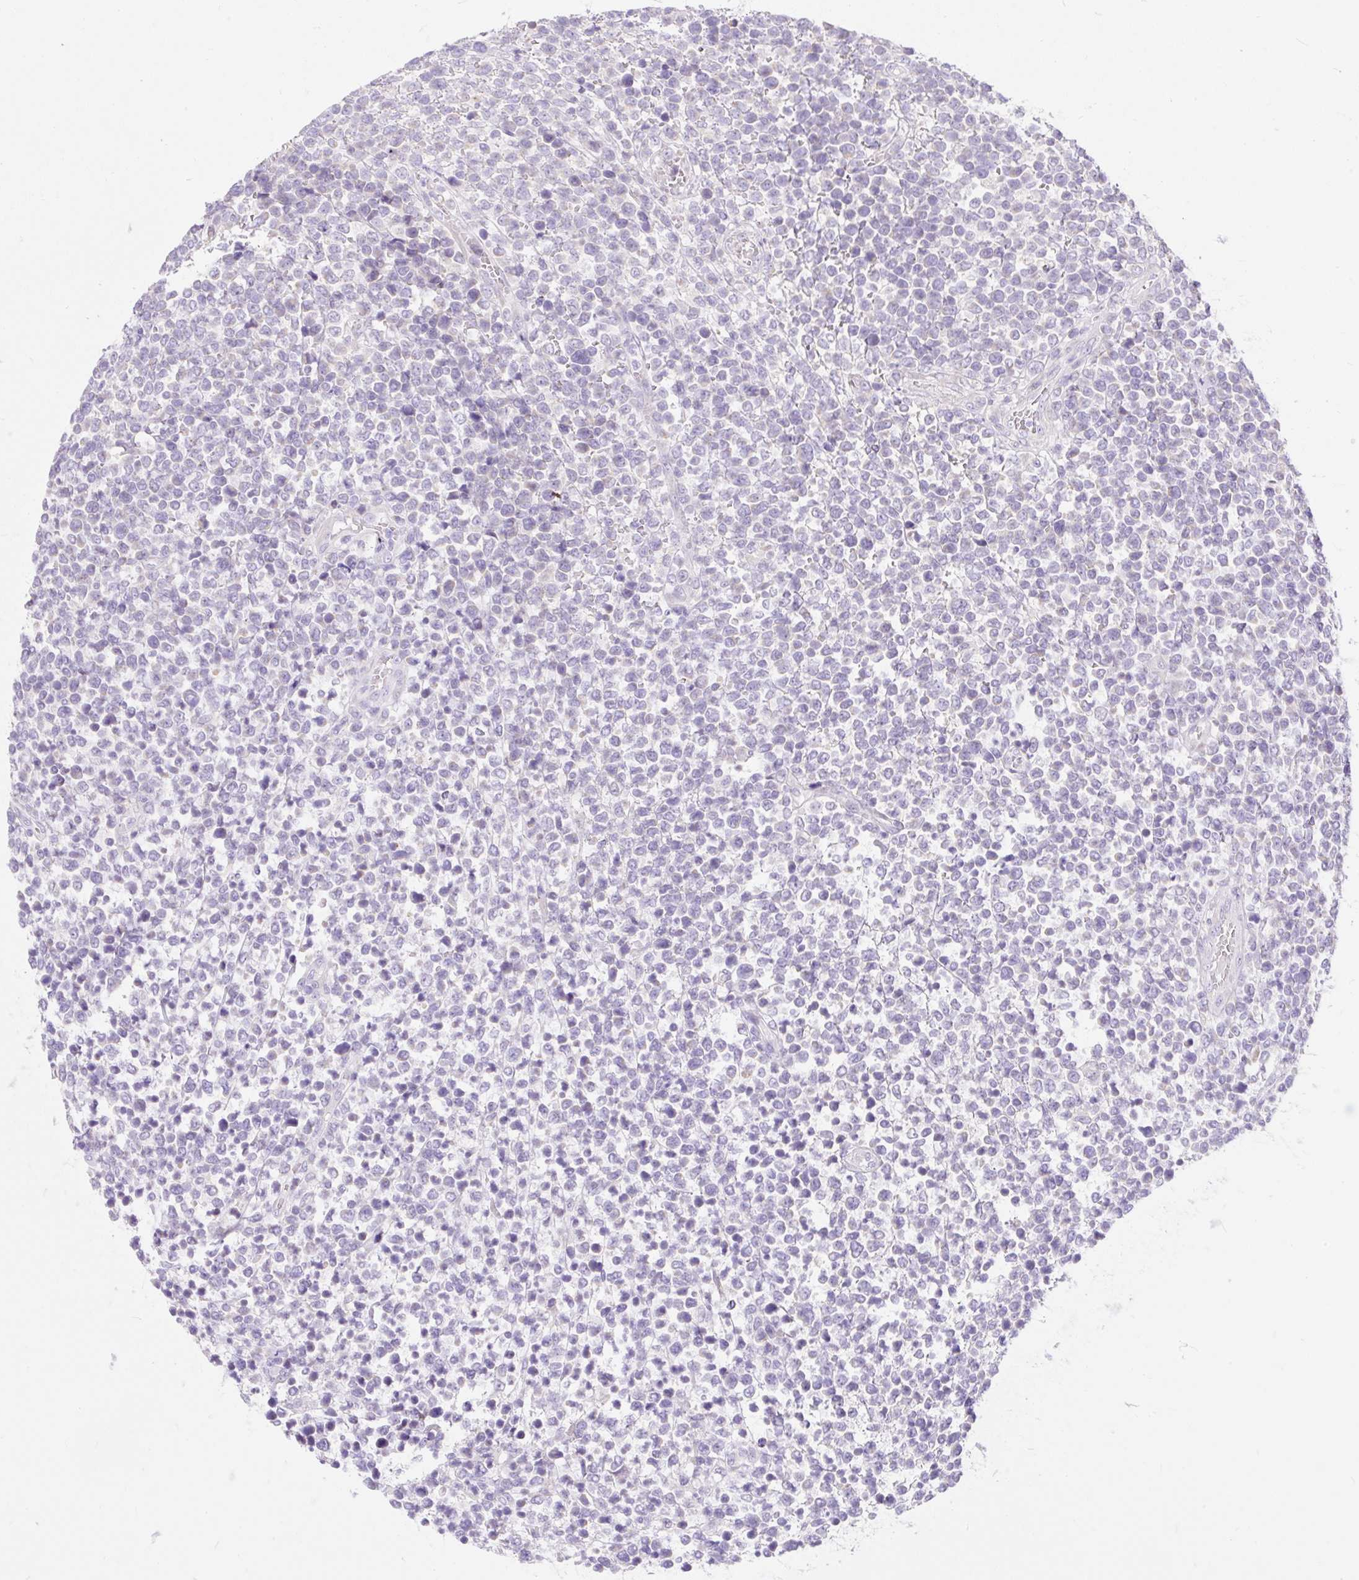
{"staining": {"intensity": "negative", "quantity": "none", "location": "none"}, "tissue": "lymphoma", "cell_type": "Tumor cells", "image_type": "cancer", "snomed": [{"axis": "morphology", "description": "Malignant lymphoma, non-Hodgkin's type, High grade"}, {"axis": "topography", "description": "Soft tissue"}], "caption": "This histopathology image is of high-grade malignant lymphoma, non-Hodgkin's type stained with immunohistochemistry (IHC) to label a protein in brown with the nuclei are counter-stained blue. There is no positivity in tumor cells. (Stains: DAB IHC with hematoxylin counter stain, Microscopy: brightfield microscopy at high magnification).", "gene": "SUSD5", "patient": {"sex": "female", "age": 56}}